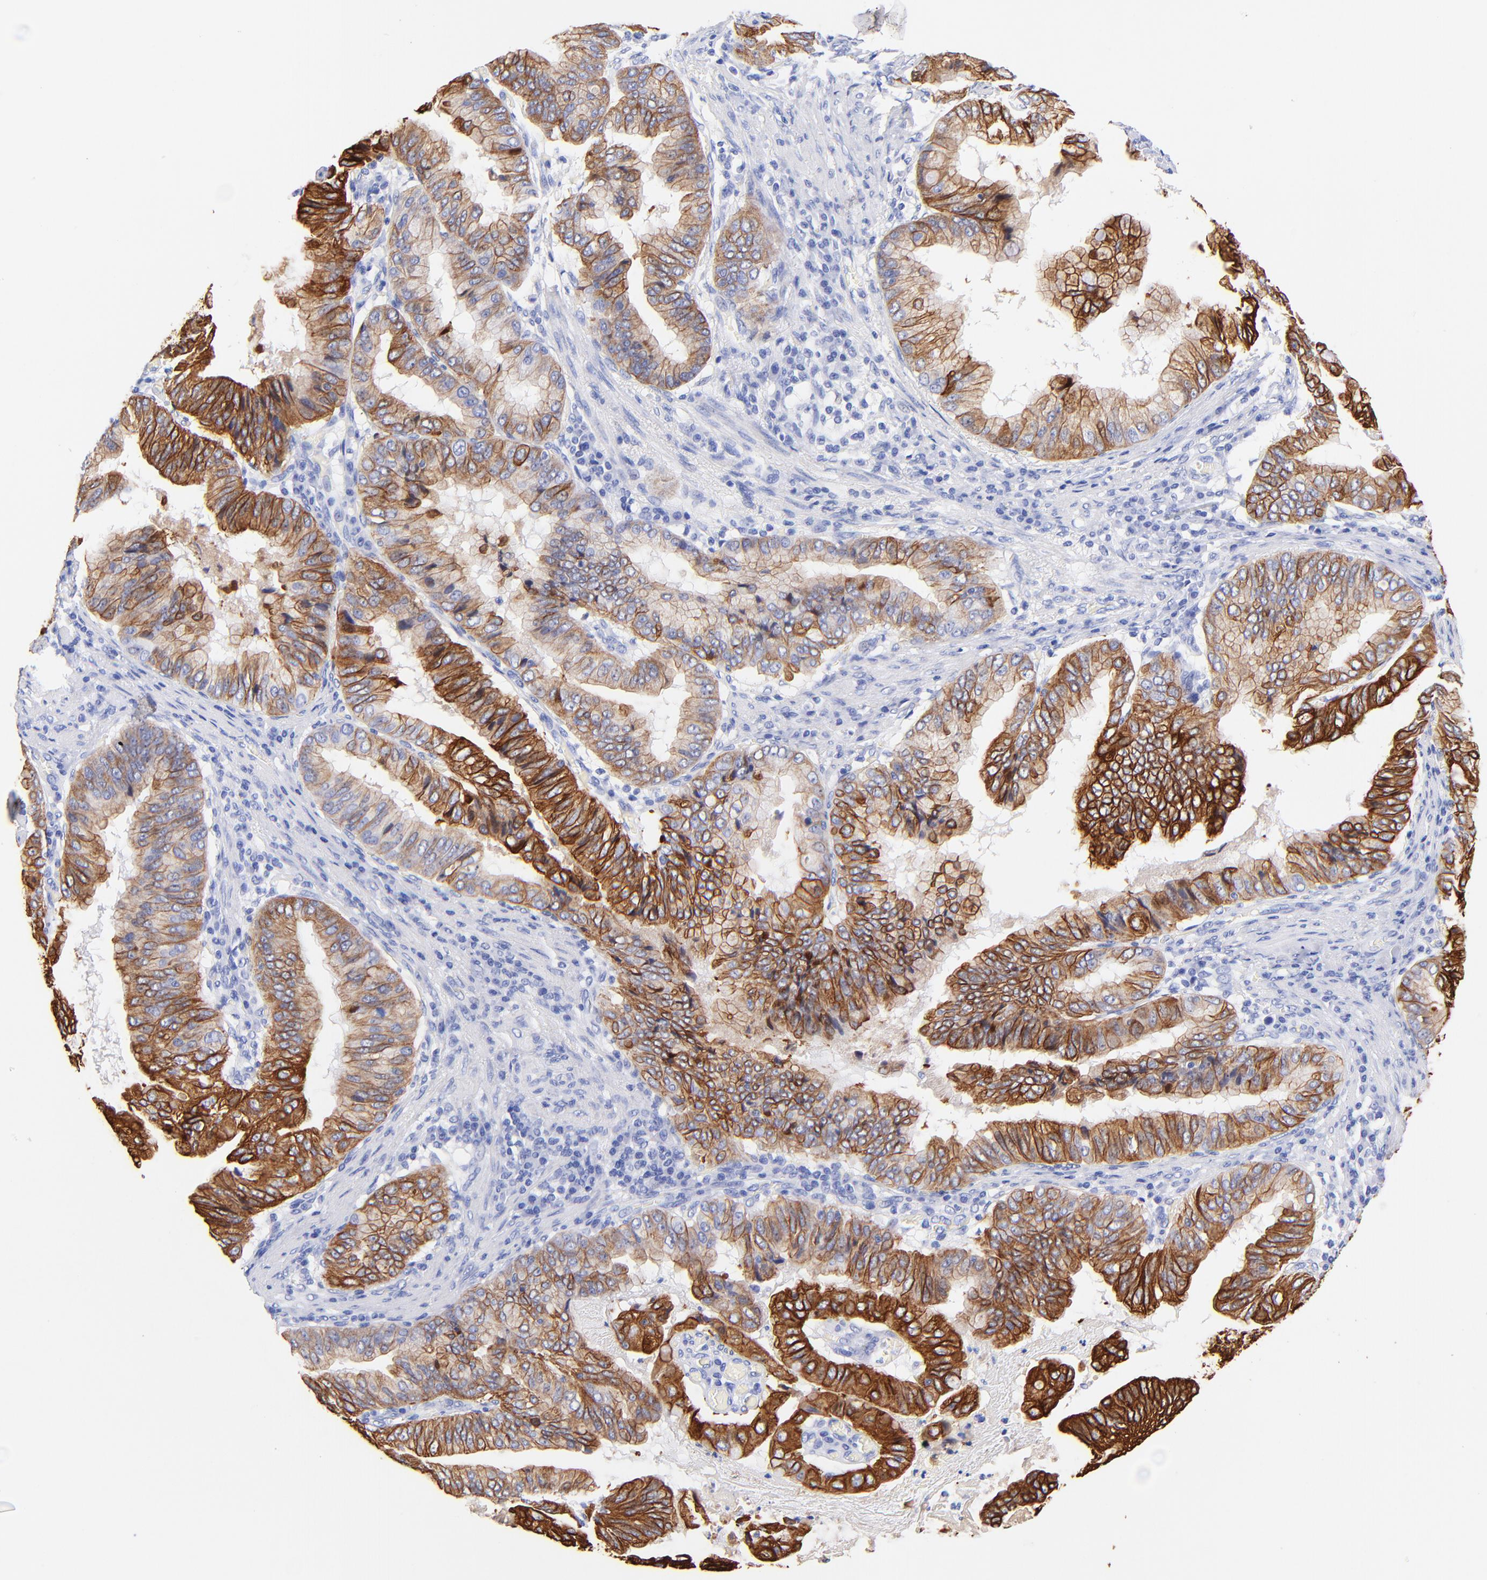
{"staining": {"intensity": "strong", "quantity": ">75%", "location": "cytoplasmic/membranous"}, "tissue": "stomach cancer", "cell_type": "Tumor cells", "image_type": "cancer", "snomed": [{"axis": "morphology", "description": "Adenocarcinoma, NOS"}, {"axis": "topography", "description": "Stomach, upper"}], "caption": "Immunohistochemistry (DAB (3,3'-diaminobenzidine)) staining of human adenocarcinoma (stomach) shows strong cytoplasmic/membranous protein positivity in approximately >75% of tumor cells.", "gene": "KRT19", "patient": {"sex": "male", "age": 80}}